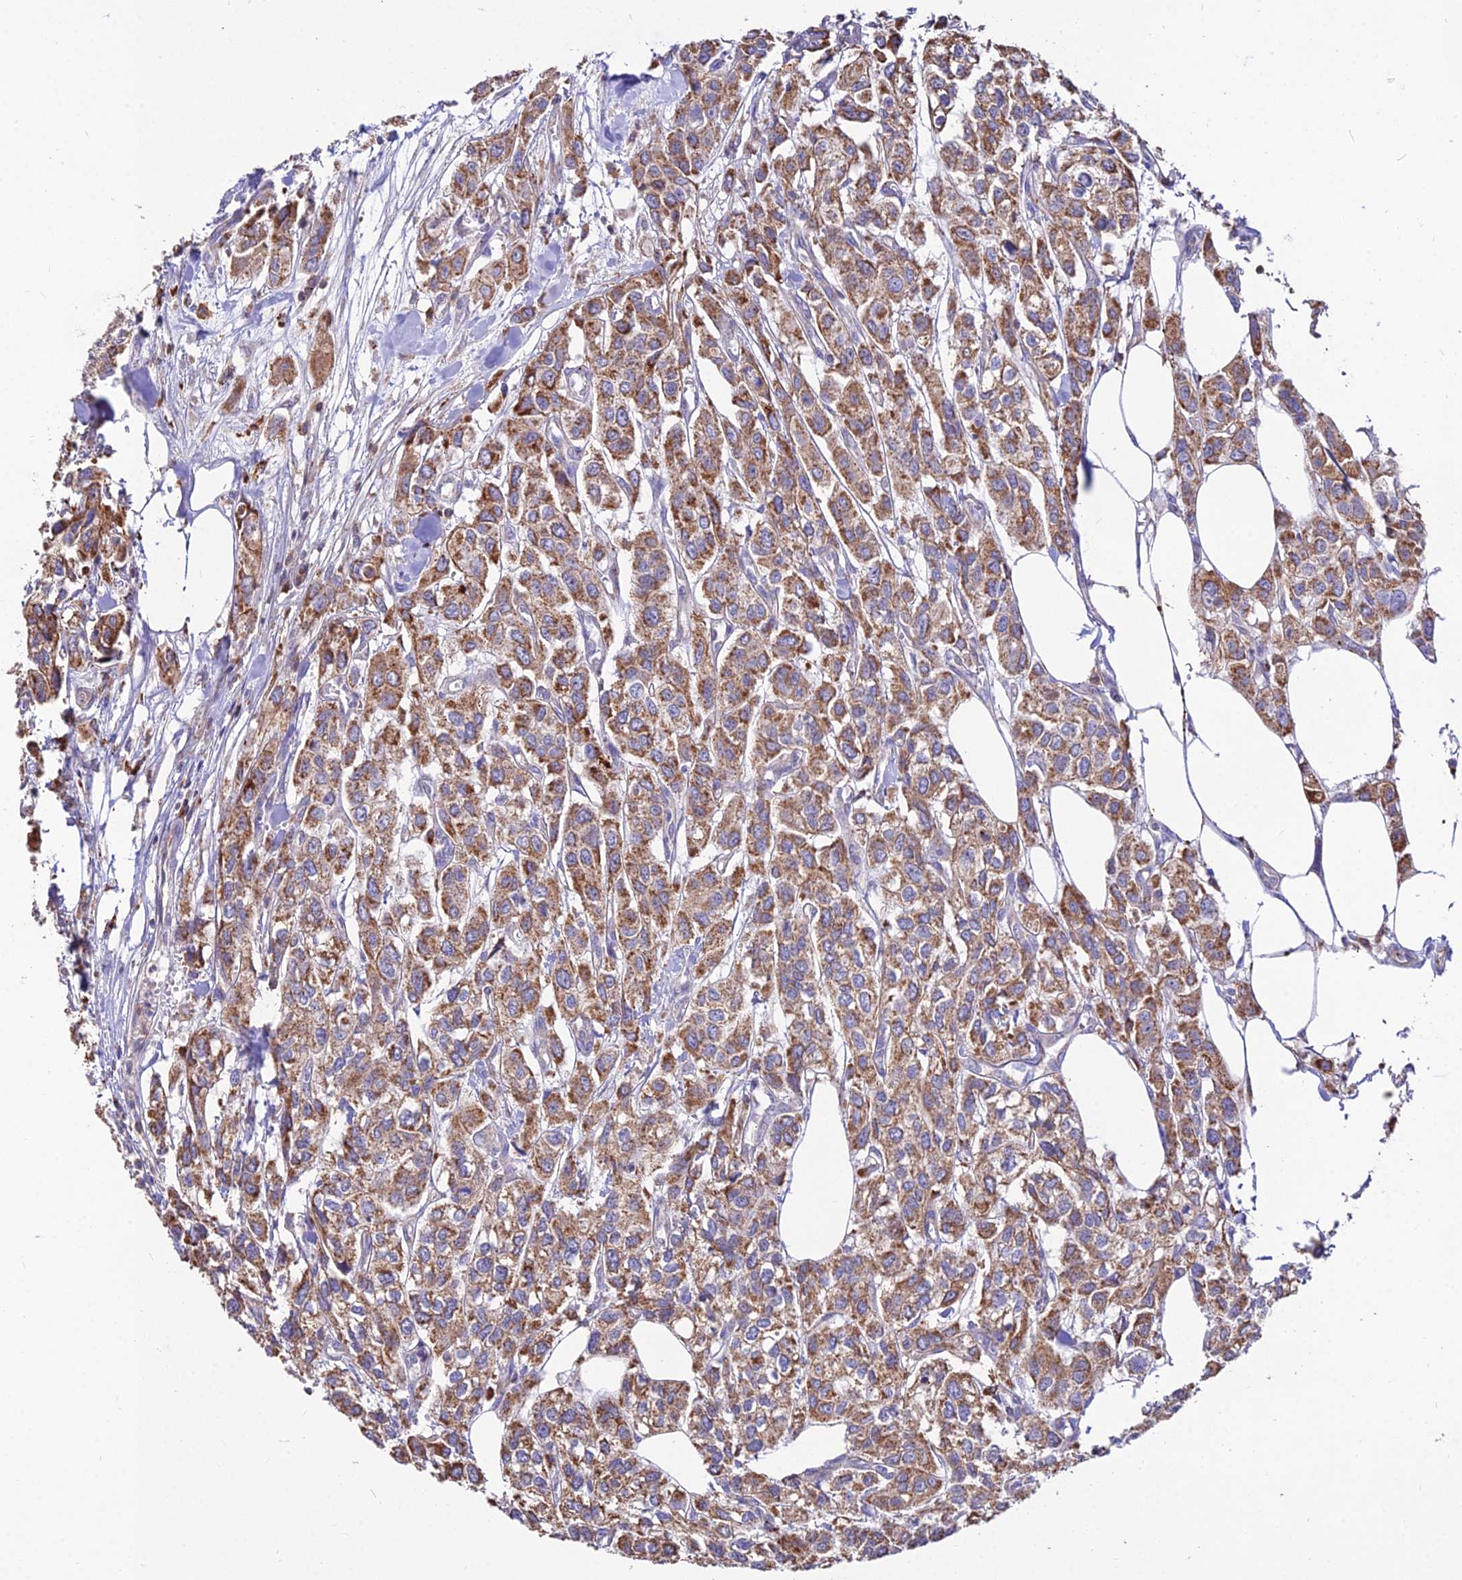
{"staining": {"intensity": "moderate", "quantity": ">75%", "location": "cytoplasmic/membranous"}, "tissue": "urothelial cancer", "cell_type": "Tumor cells", "image_type": "cancer", "snomed": [{"axis": "morphology", "description": "Urothelial carcinoma, High grade"}, {"axis": "topography", "description": "Urinary bladder"}], "caption": "Tumor cells reveal medium levels of moderate cytoplasmic/membranous staining in approximately >75% of cells in high-grade urothelial carcinoma. The staining is performed using DAB brown chromogen to label protein expression. The nuclei are counter-stained blue using hematoxylin.", "gene": "PNLIPRP3", "patient": {"sex": "male", "age": 67}}